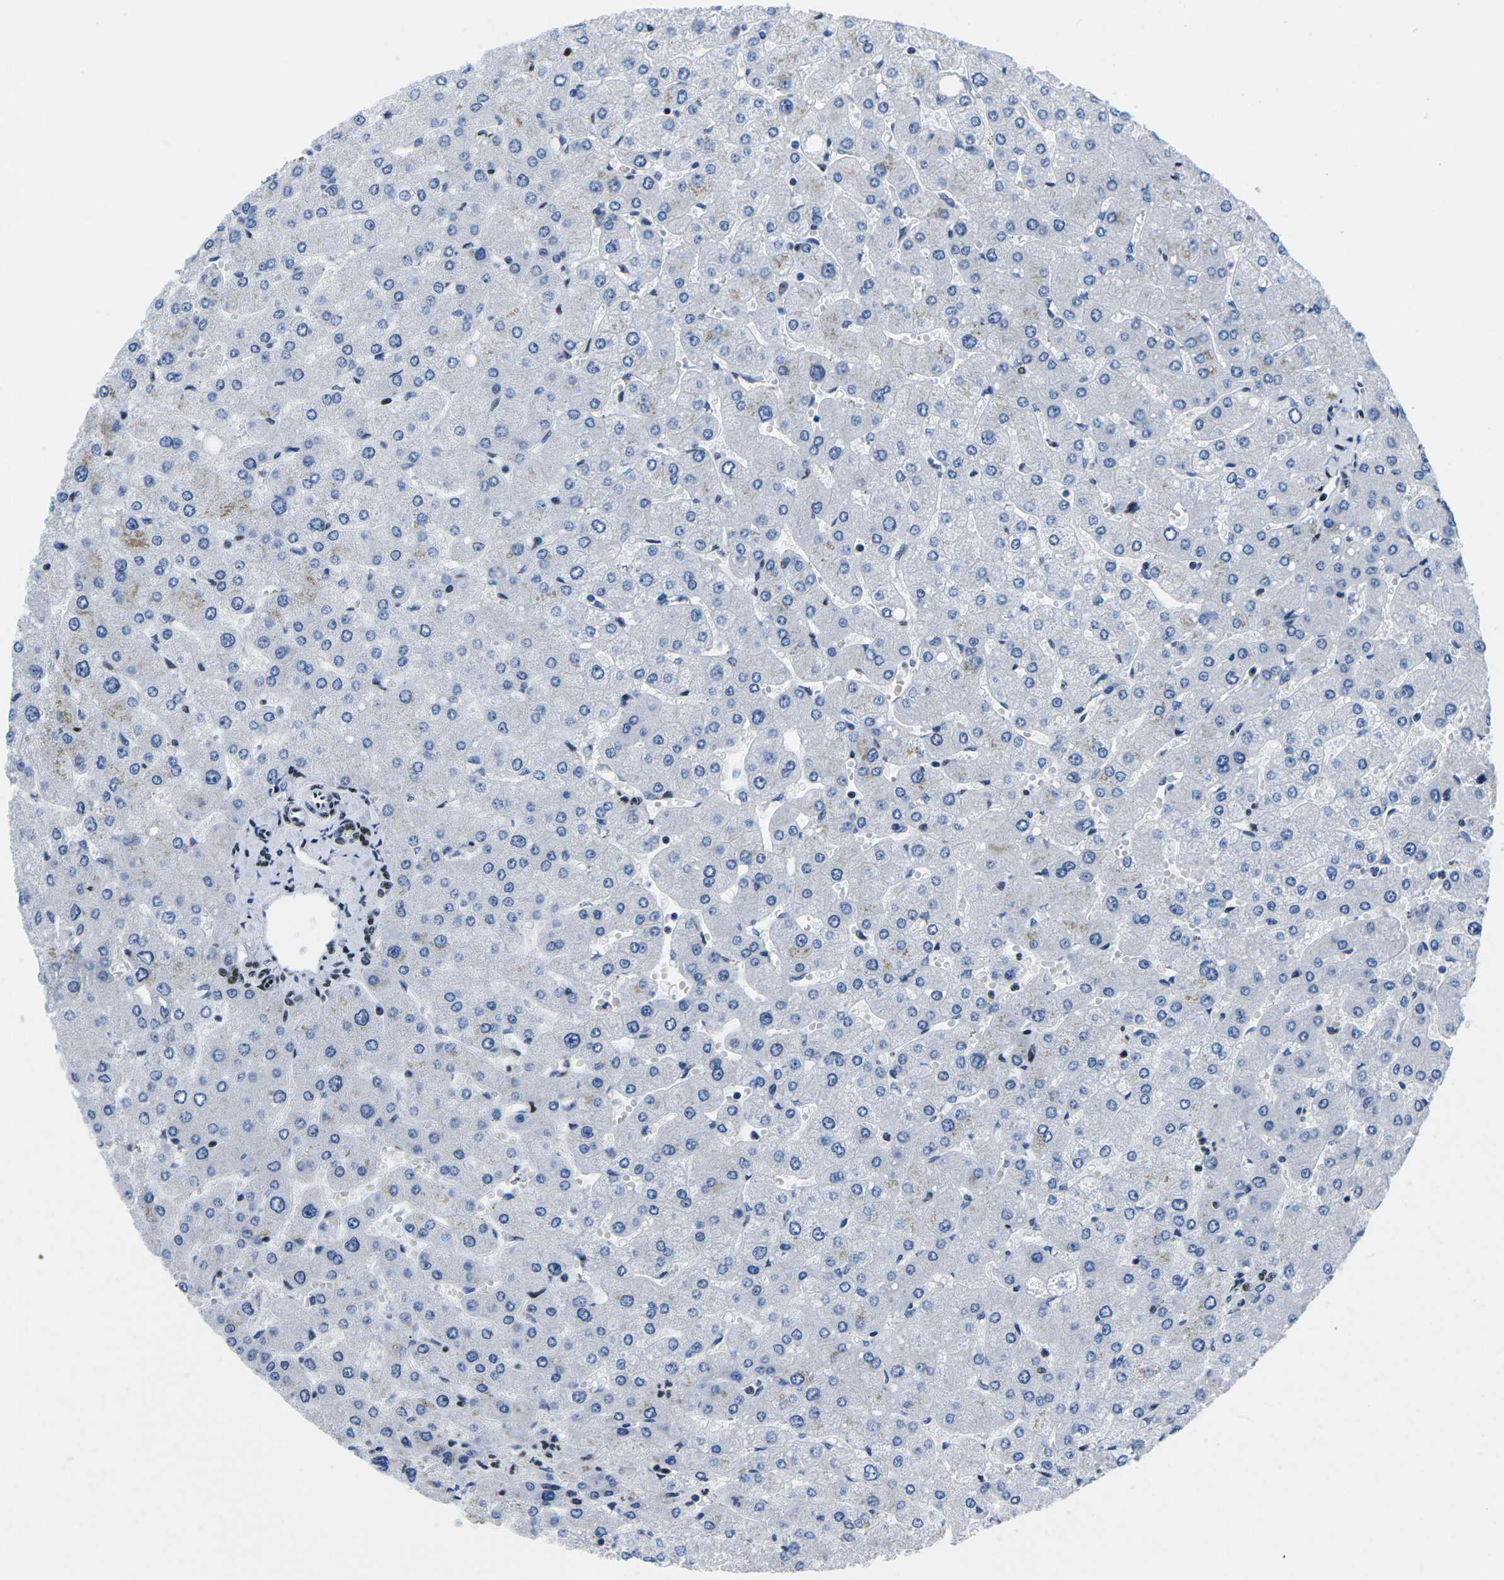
{"staining": {"intensity": "moderate", "quantity": ">75%", "location": "nuclear"}, "tissue": "liver", "cell_type": "Cholangiocytes", "image_type": "normal", "snomed": [{"axis": "morphology", "description": "Normal tissue, NOS"}, {"axis": "topography", "description": "Liver"}], "caption": "Protein expression analysis of normal liver demonstrates moderate nuclear expression in approximately >75% of cholangiocytes. Nuclei are stained in blue.", "gene": "ATF1", "patient": {"sex": "male", "age": 55}}